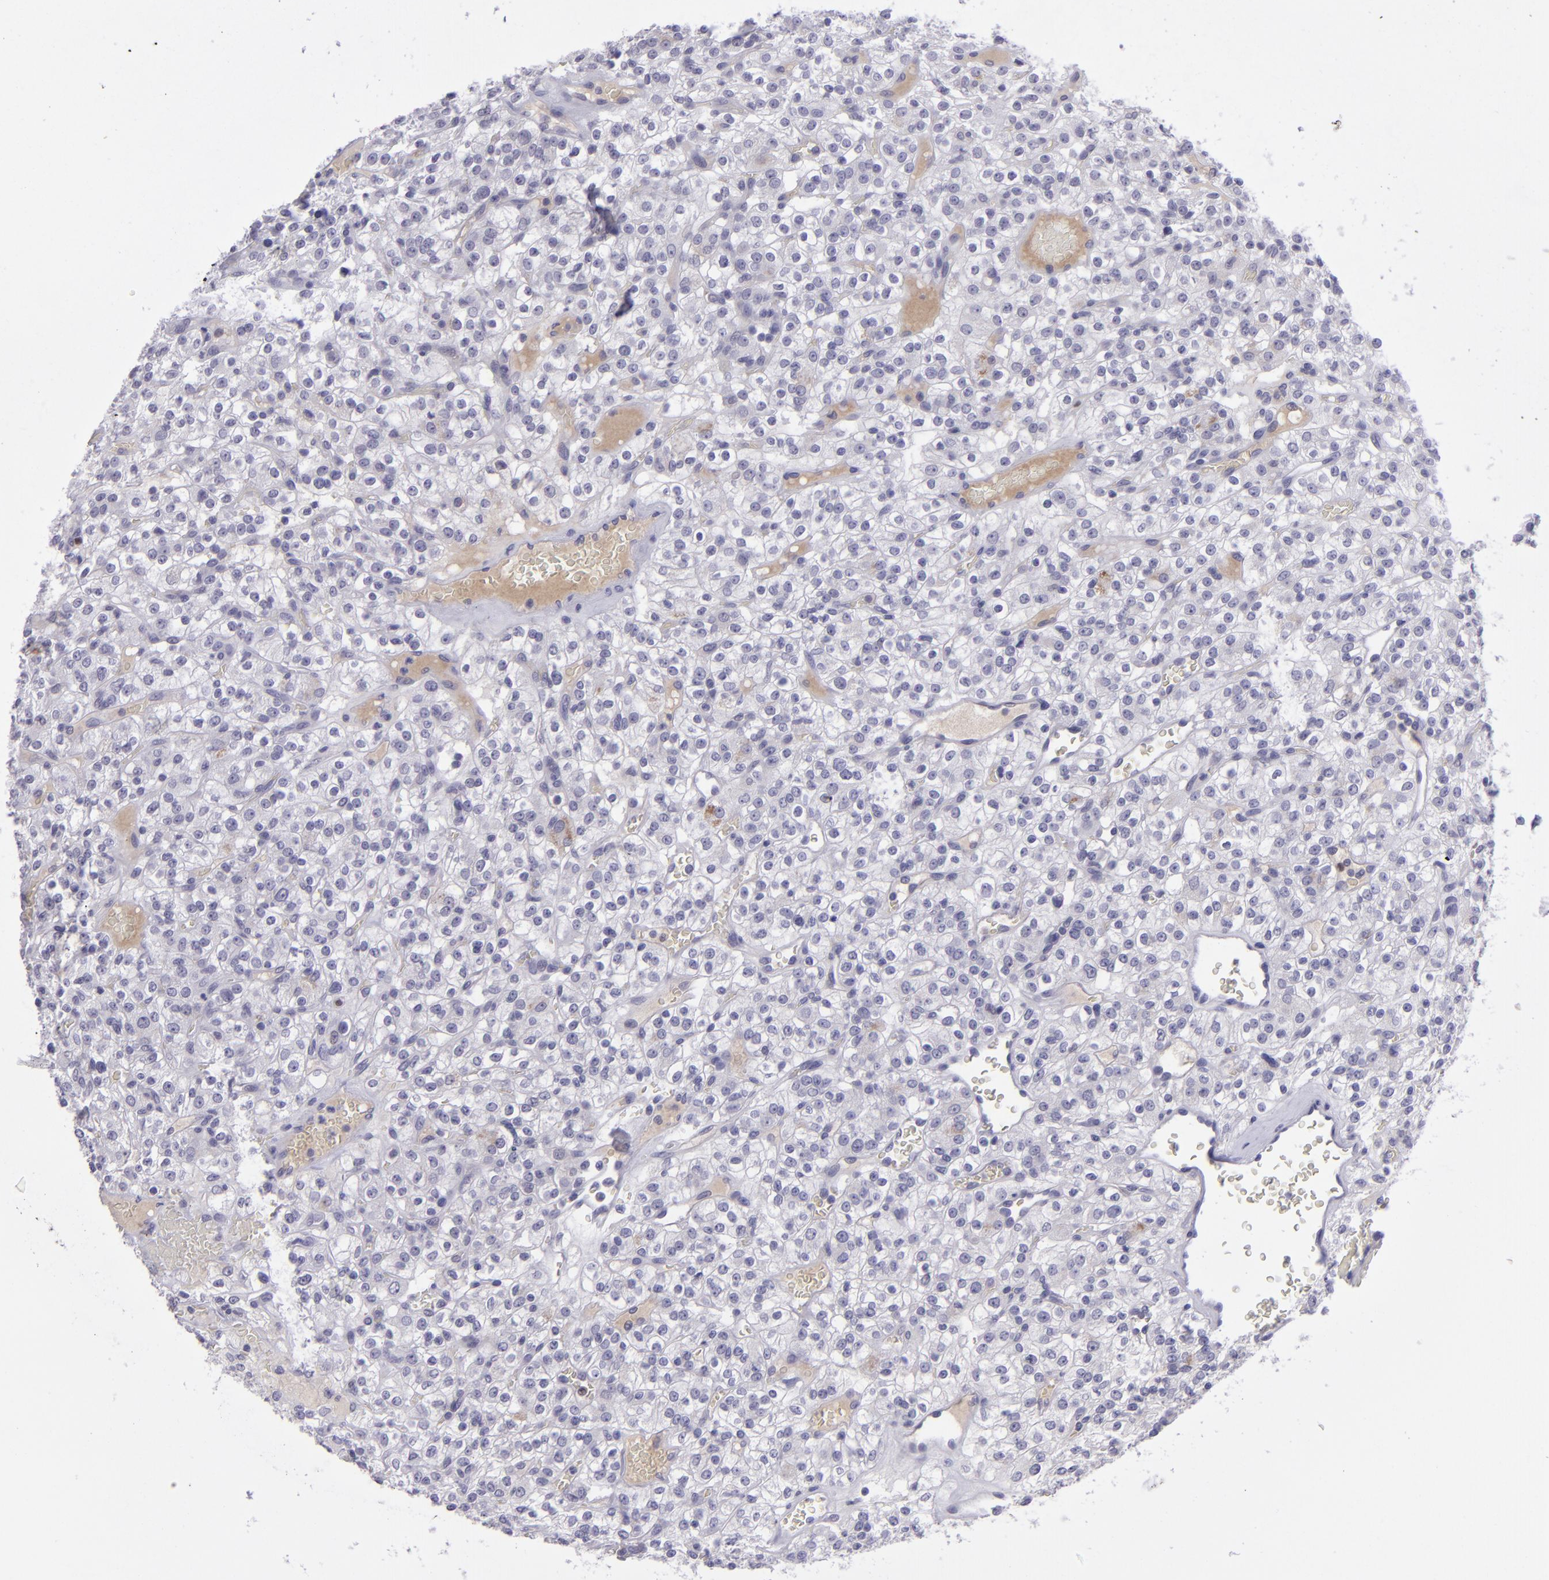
{"staining": {"intensity": "negative", "quantity": "none", "location": "none"}, "tissue": "renal cancer", "cell_type": "Tumor cells", "image_type": "cancer", "snomed": [{"axis": "morphology", "description": "Normal tissue, NOS"}, {"axis": "morphology", "description": "Adenocarcinoma, NOS"}, {"axis": "topography", "description": "Kidney"}], "caption": "Tumor cells show no significant protein positivity in renal cancer (adenocarcinoma).", "gene": "POU2F2", "patient": {"sex": "female", "age": 72}}